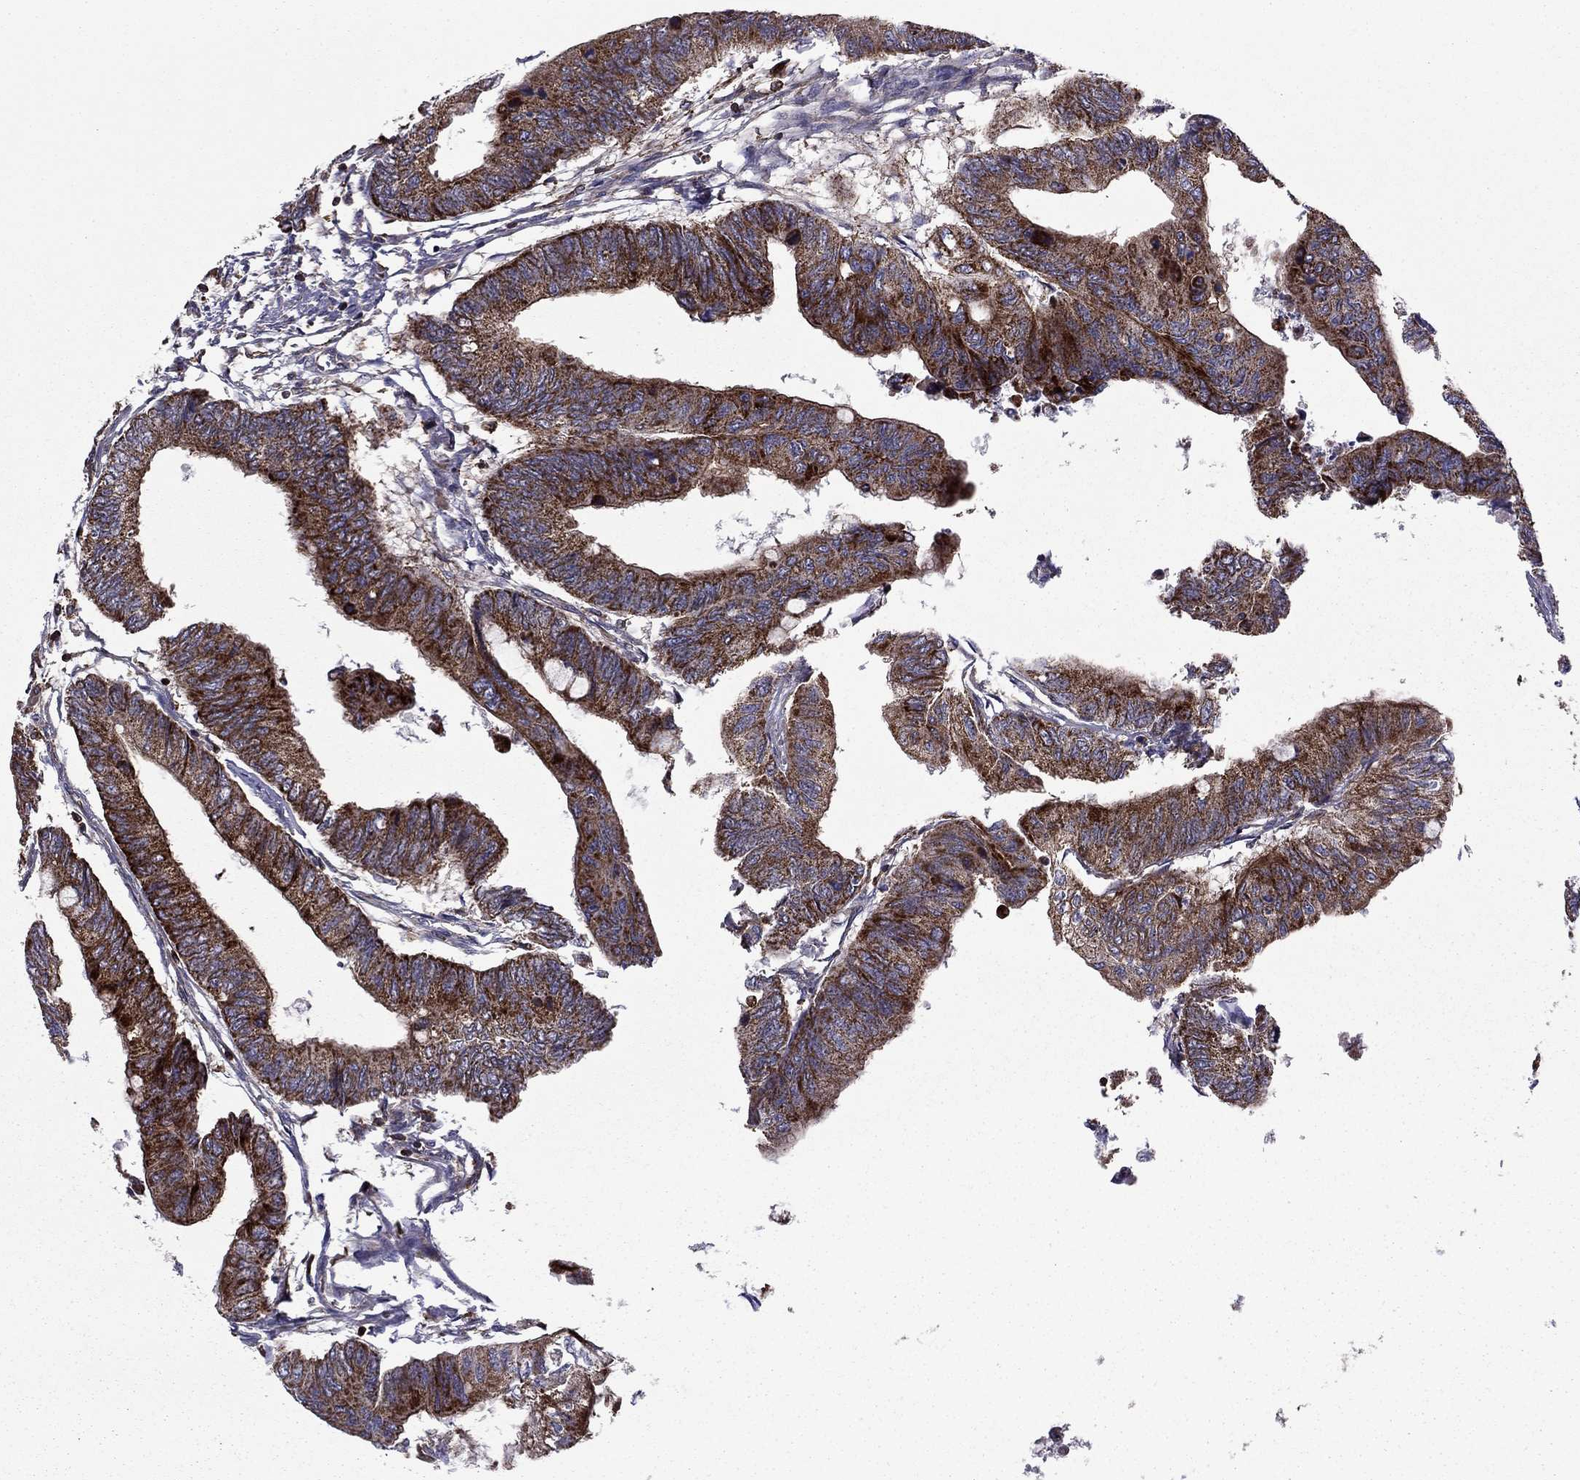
{"staining": {"intensity": "strong", "quantity": "25%-75%", "location": "cytoplasmic/membranous"}, "tissue": "colorectal cancer", "cell_type": "Tumor cells", "image_type": "cancer", "snomed": [{"axis": "morphology", "description": "Normal tissue, NOS"}, {"axis": "morphology", "description": "Adenocarcinoma, NOS"}, {"axis": "topography", "description": "Rectum"}, {"axis": "topography", "description": "Peripheral nerve tissue"}], "caption": "Tumor cells show high levels of strong cytoplasmic/membranous staining in about 25%-75% of cells in human colorectal cancer.", "gene": "ALG6", "patient": {"sex": "male", "age": 92}}